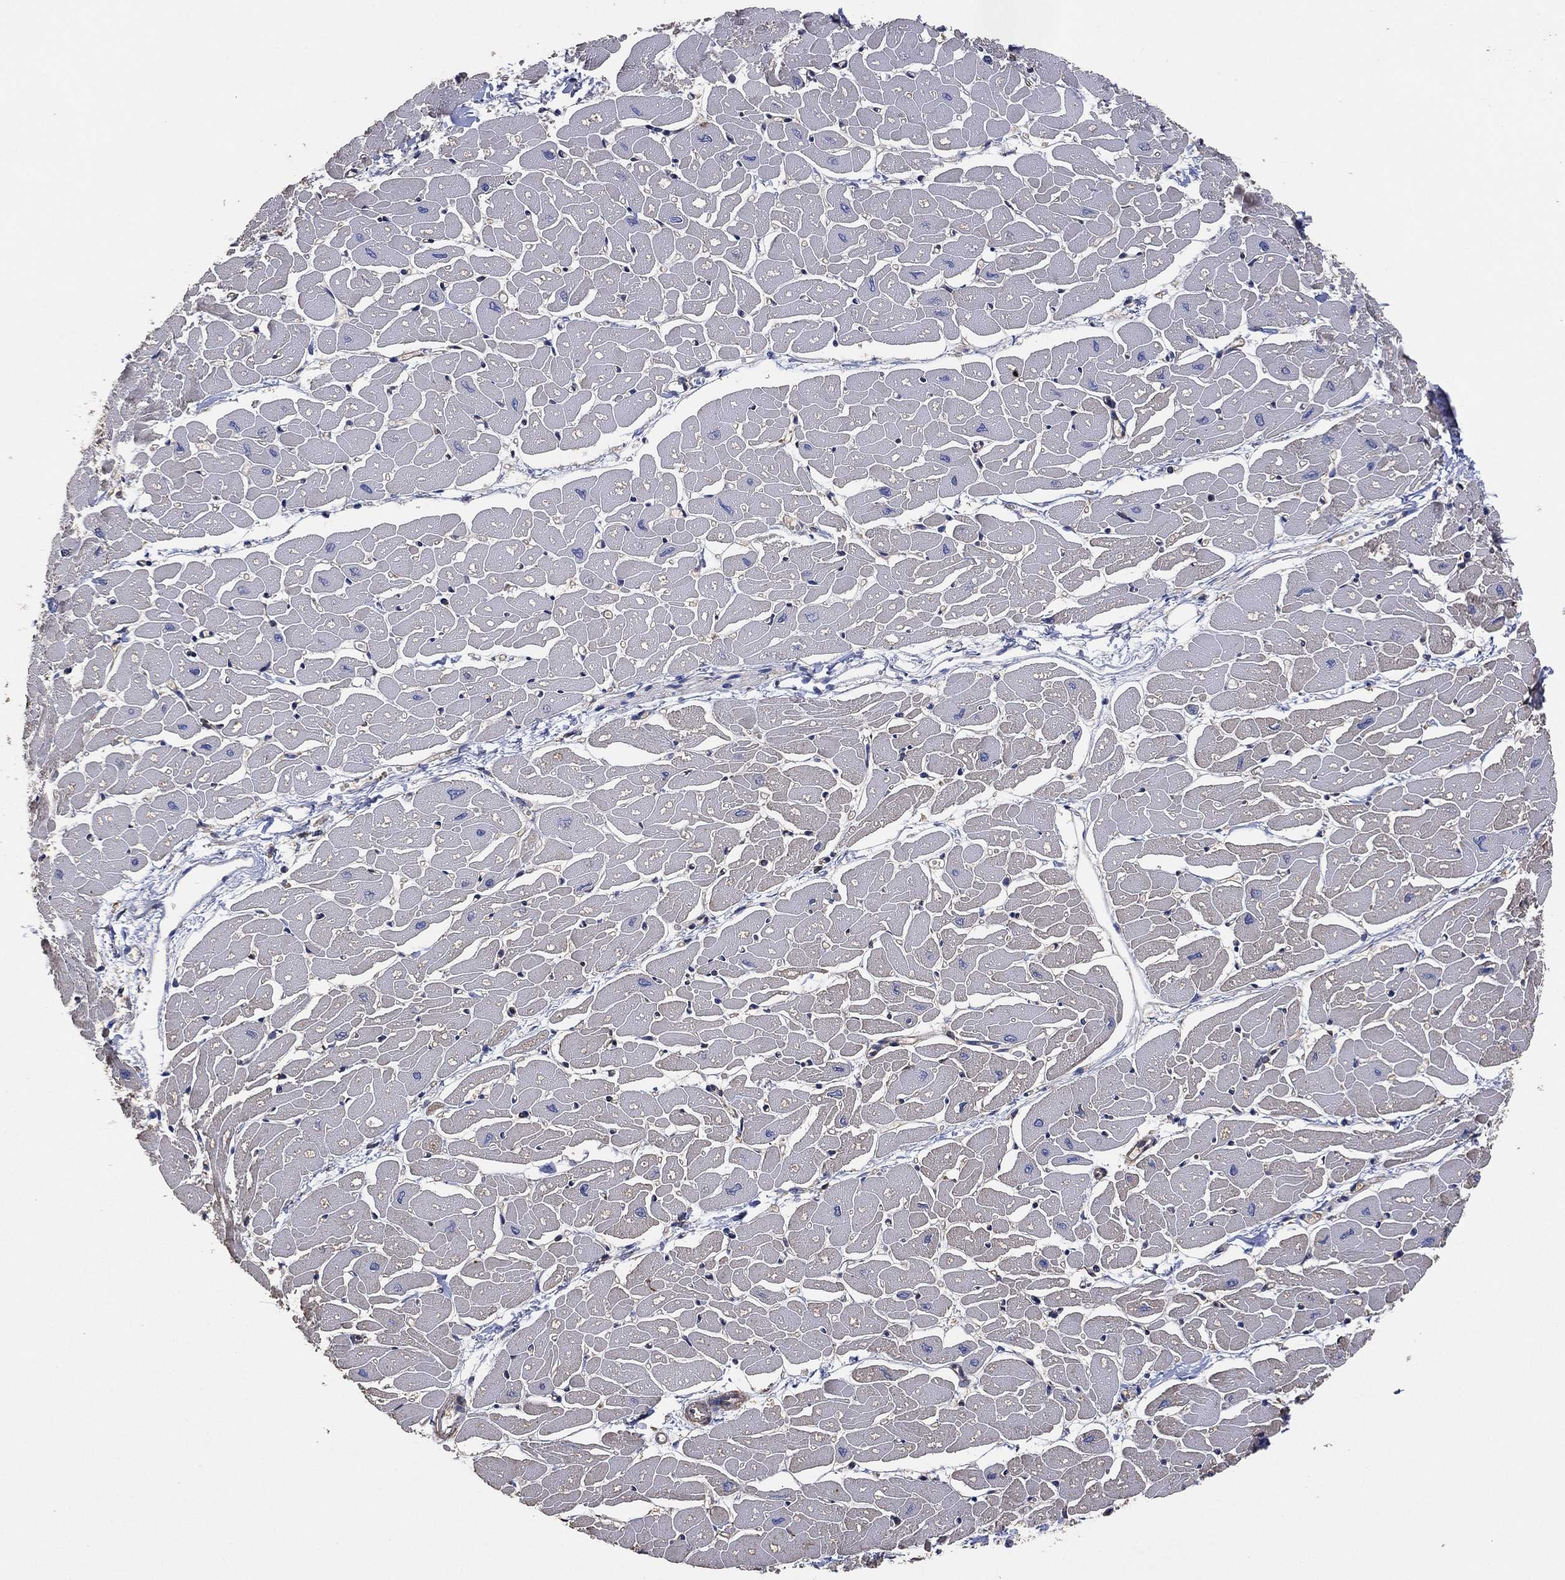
{"staining": {"intensity": "negative", "quantity": "none", "location": "none"}, "tissue": "heart muscle", "cell_type": "Cardiomyocytes", "image_type": "normal", "snomed": [{"axis": "morphology", "description": "Normal tissue, NOS"}, {"axis": "topography", "description": "Heart"}], "caption": "Immunohistochemical staining of normal human heart muscle displays no significant staining in cardiomyocytes.", "gene": "LIMD1", "patient": {"sex": "male", "age": 57}}